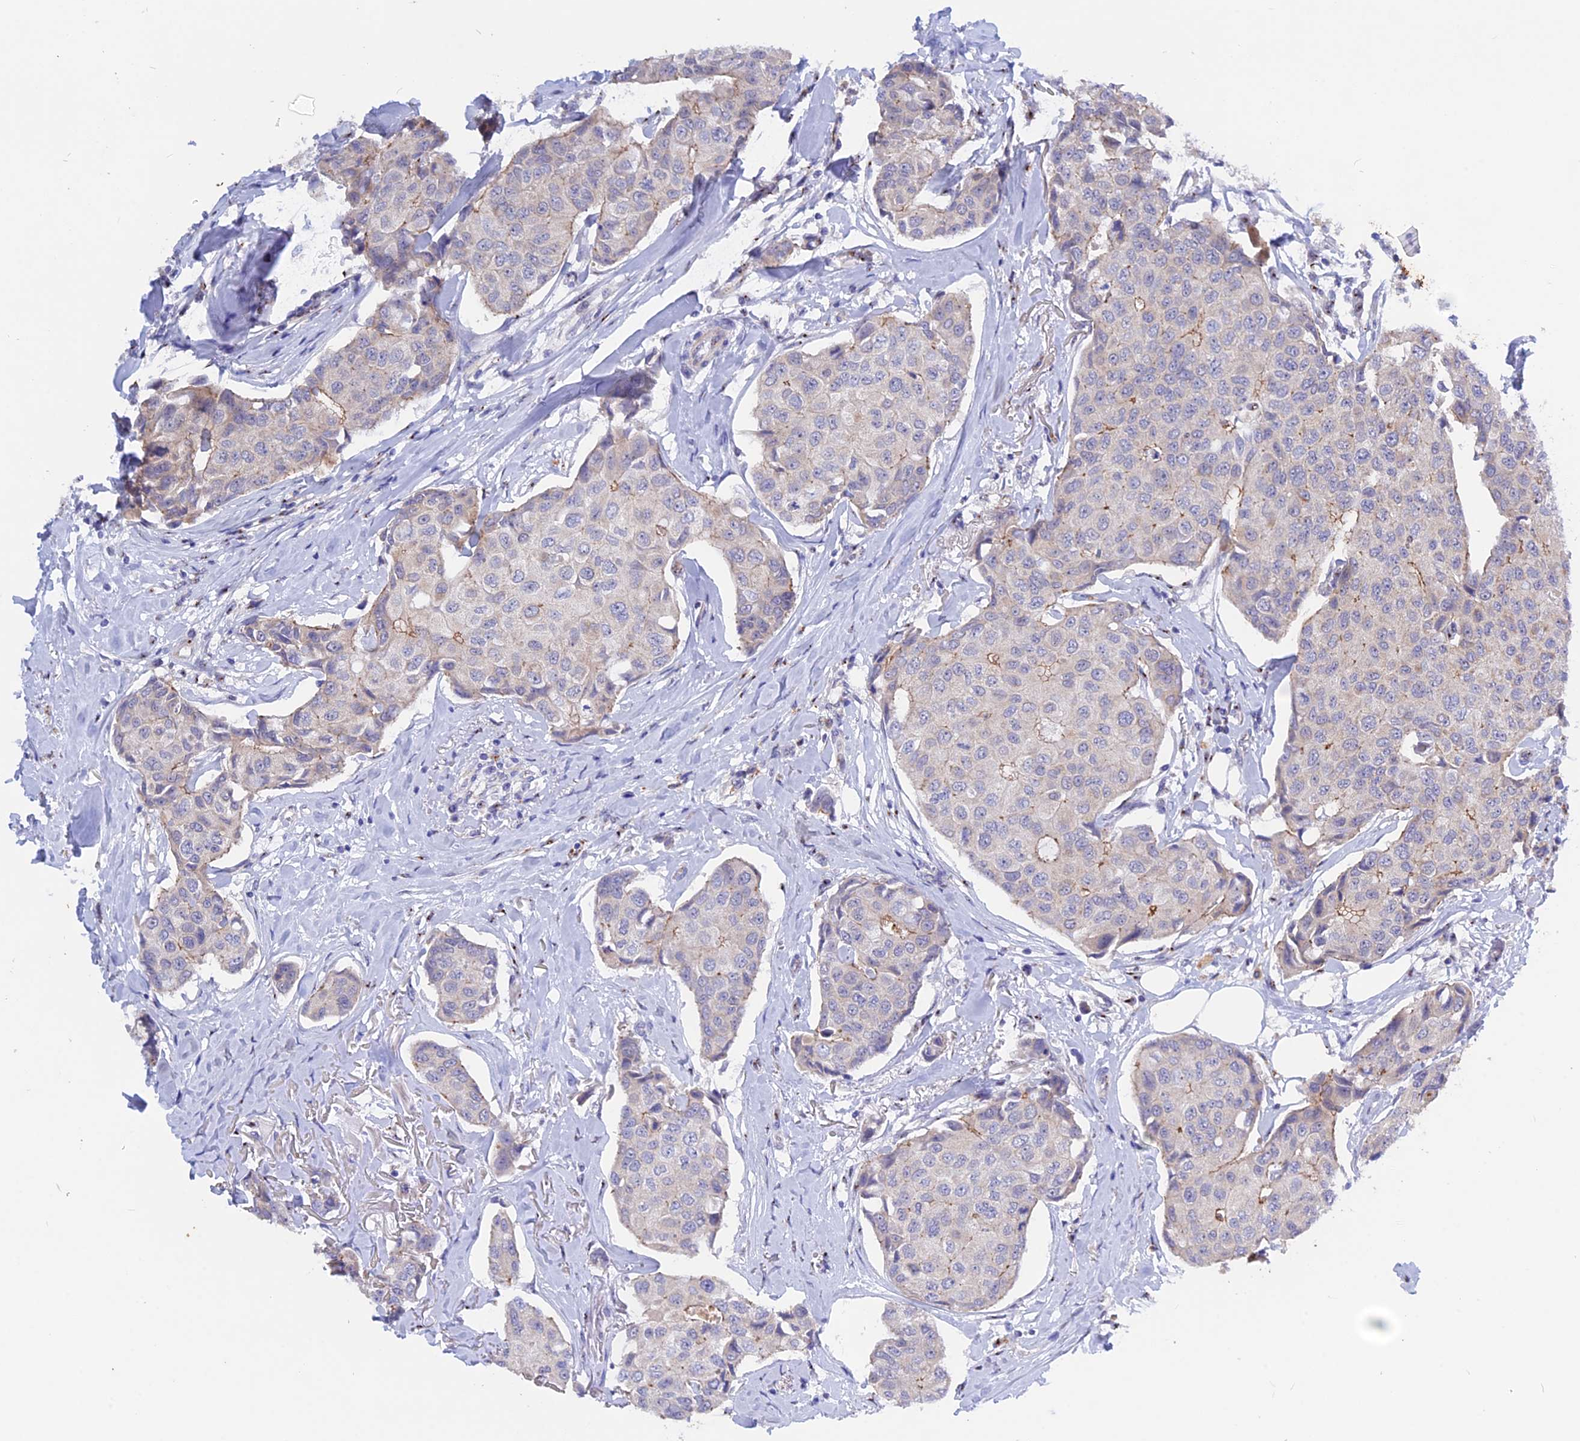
{"staining": {"intensity": "weak", "quantity": "<25%", "location": "cytoplasmic/membranous"}, "tissue": "breast cancer", "cell_type": "Tumor cells", "image_type": "cancer", "snomed": [{"axis": "morphology", "description": "Duct carcinoma"}, {"axis": "topography", "description": "Breast"}], "caption": "IHC photomicrograph of human invasive ductal carcinoma (breast) stained for a protein (brown), which exhibits no expression in tumor cells.", "gene": "GK5", "patient": {"sex": "female", "age": 80}}